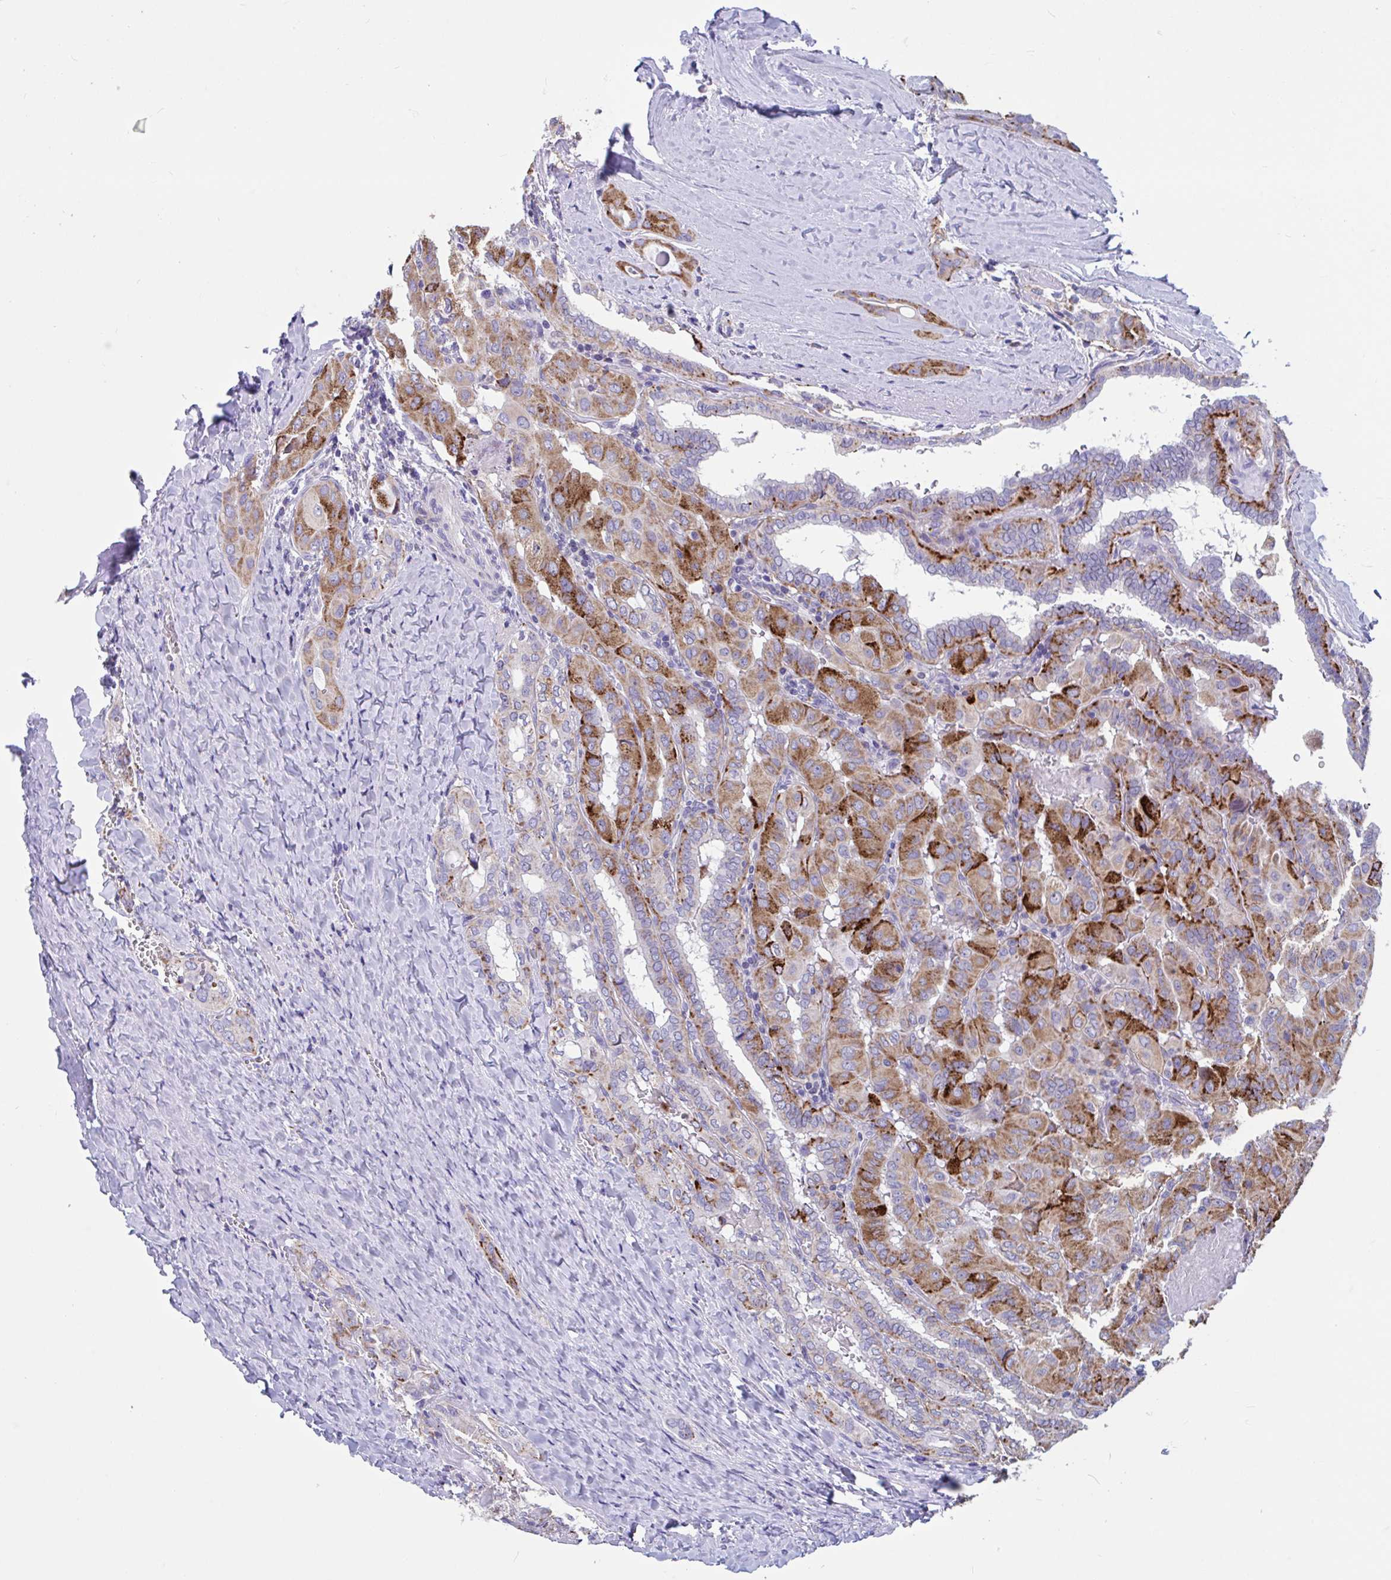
{"staining": {"intensity": "strong", "quantity": "25%-75%", "location": "cytoplasmic/membranous"}, "tissue": "thyroid cancer", "cell_type": "Tumor cells", "image_type": "cancer", "snomed": [{"axis": "morphology", "description": "Papillary adenocarcinoma, NOS"}, {"axis": "topography", "description": "Thyroid gland"}], "caption": "An immunohistochemistry (IHC) micrograph of neoplastic tissue is shown. Protein staining in brown highlights strong cytoplasmic/membranous positivity in thyroid cancer (papillary adenocarcinoma) within tumor cells. The protein of interest is shown in brown color, while the nuclei are stained blue.", "gene": "OR13A1", "patient": {"sex": "female", "age": 46}}